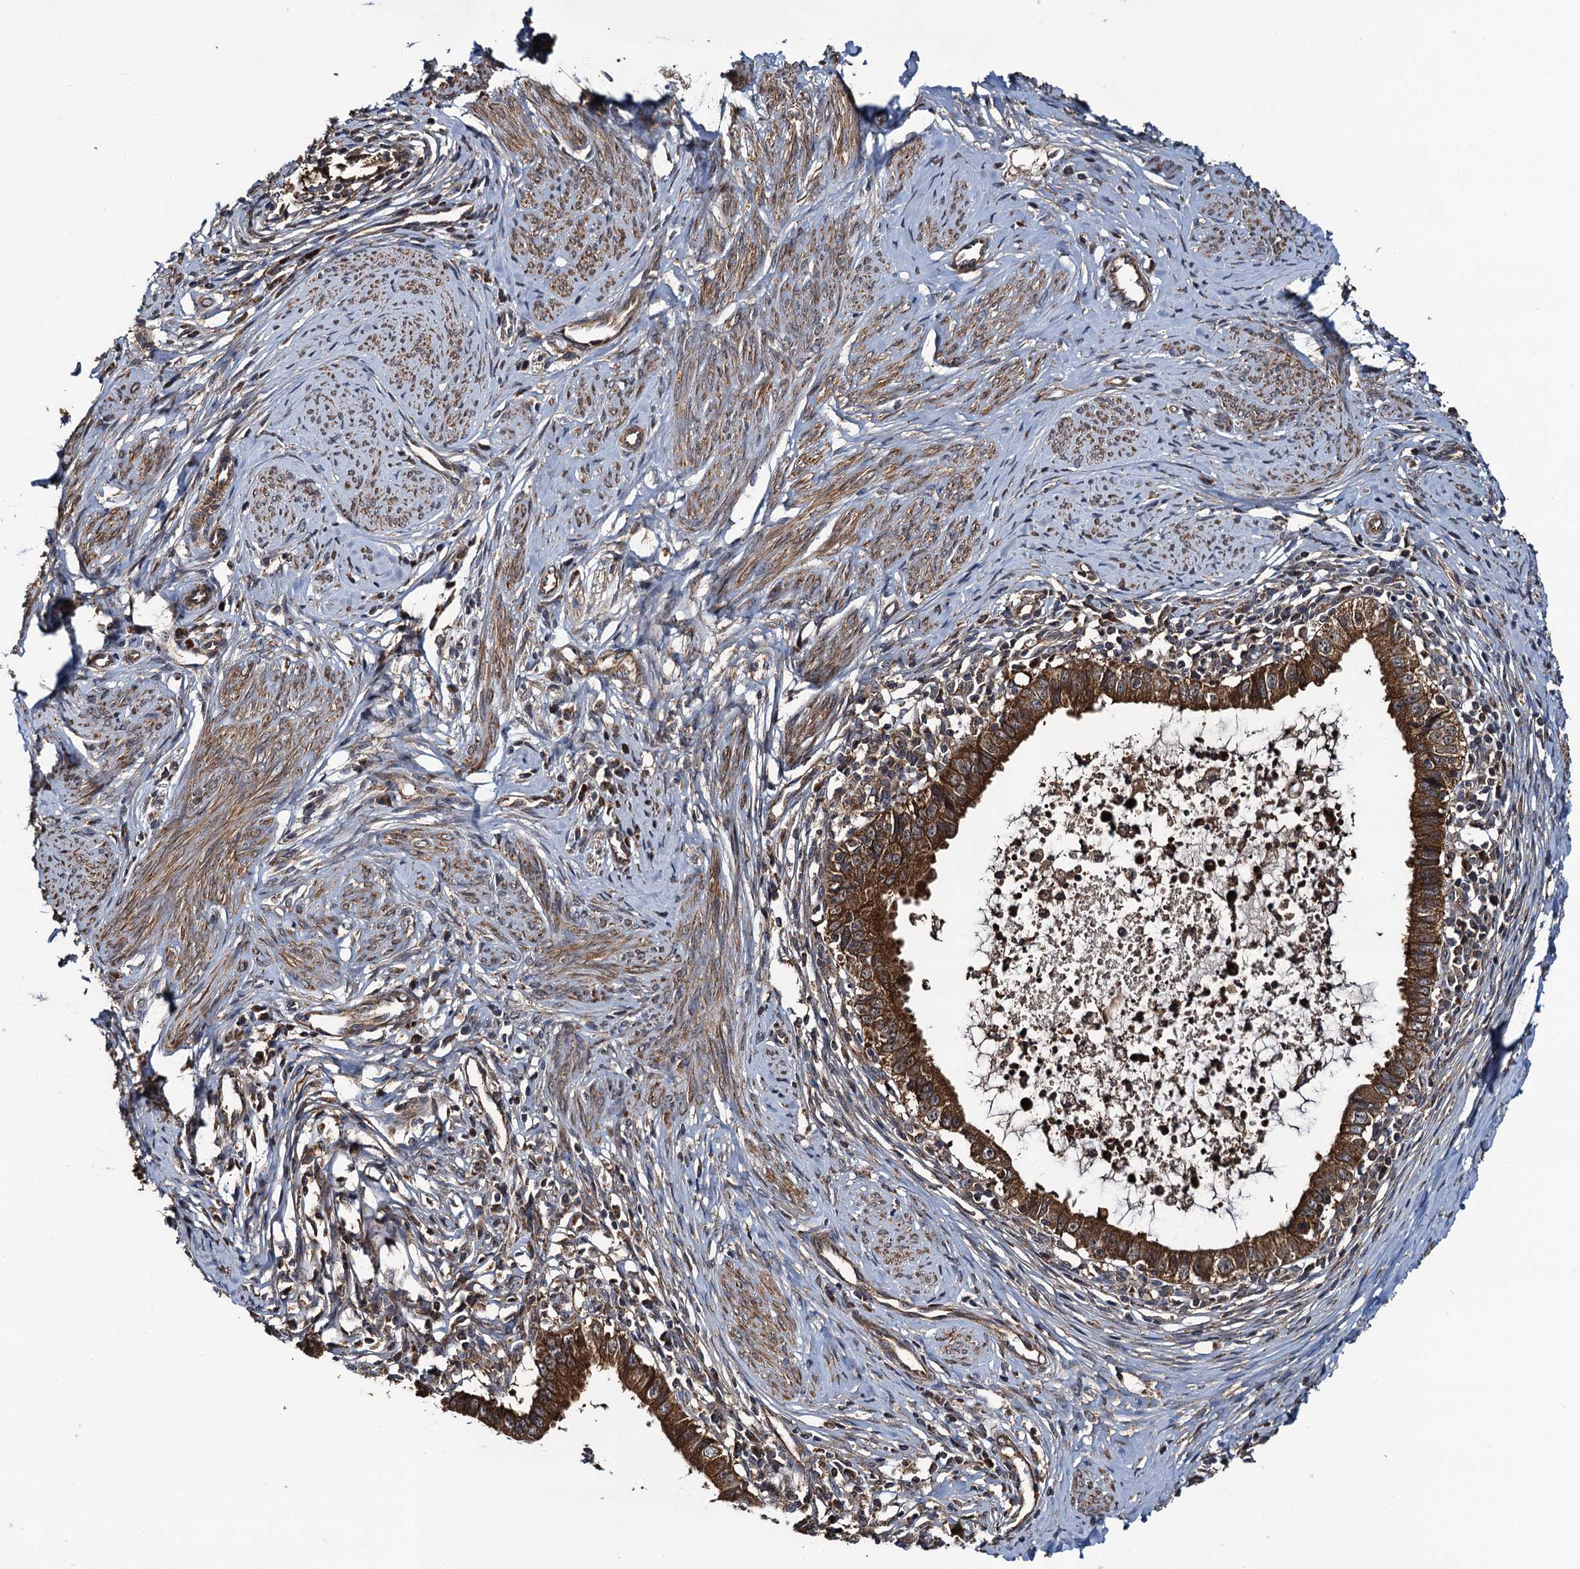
{"staining": {"intensity": "strong", "quantity": ">75%", "location": "cytoplasmic/membranous"}, "tissue": "cervical cancer", "cell_type": "Tumor cells", "image_type": "cancer", "snomed": [{"axis": "morphology", "description": "Adenocarcinoma, NOS"}, {"axis": "topography", "description": "Cervix"}], "caption": "Tumor cells show high levels of strong cytoplasmic/membranous positivity in about >75% of cells in cervical cancer. The staining was performed using DAB (3,3'-diaminobenzidine), with brown indicating positive protein expression. Nuclei are stained blue with hematoxylin.", "gene": "NEK1", "patient": {"sex": "female", "age": 36}}